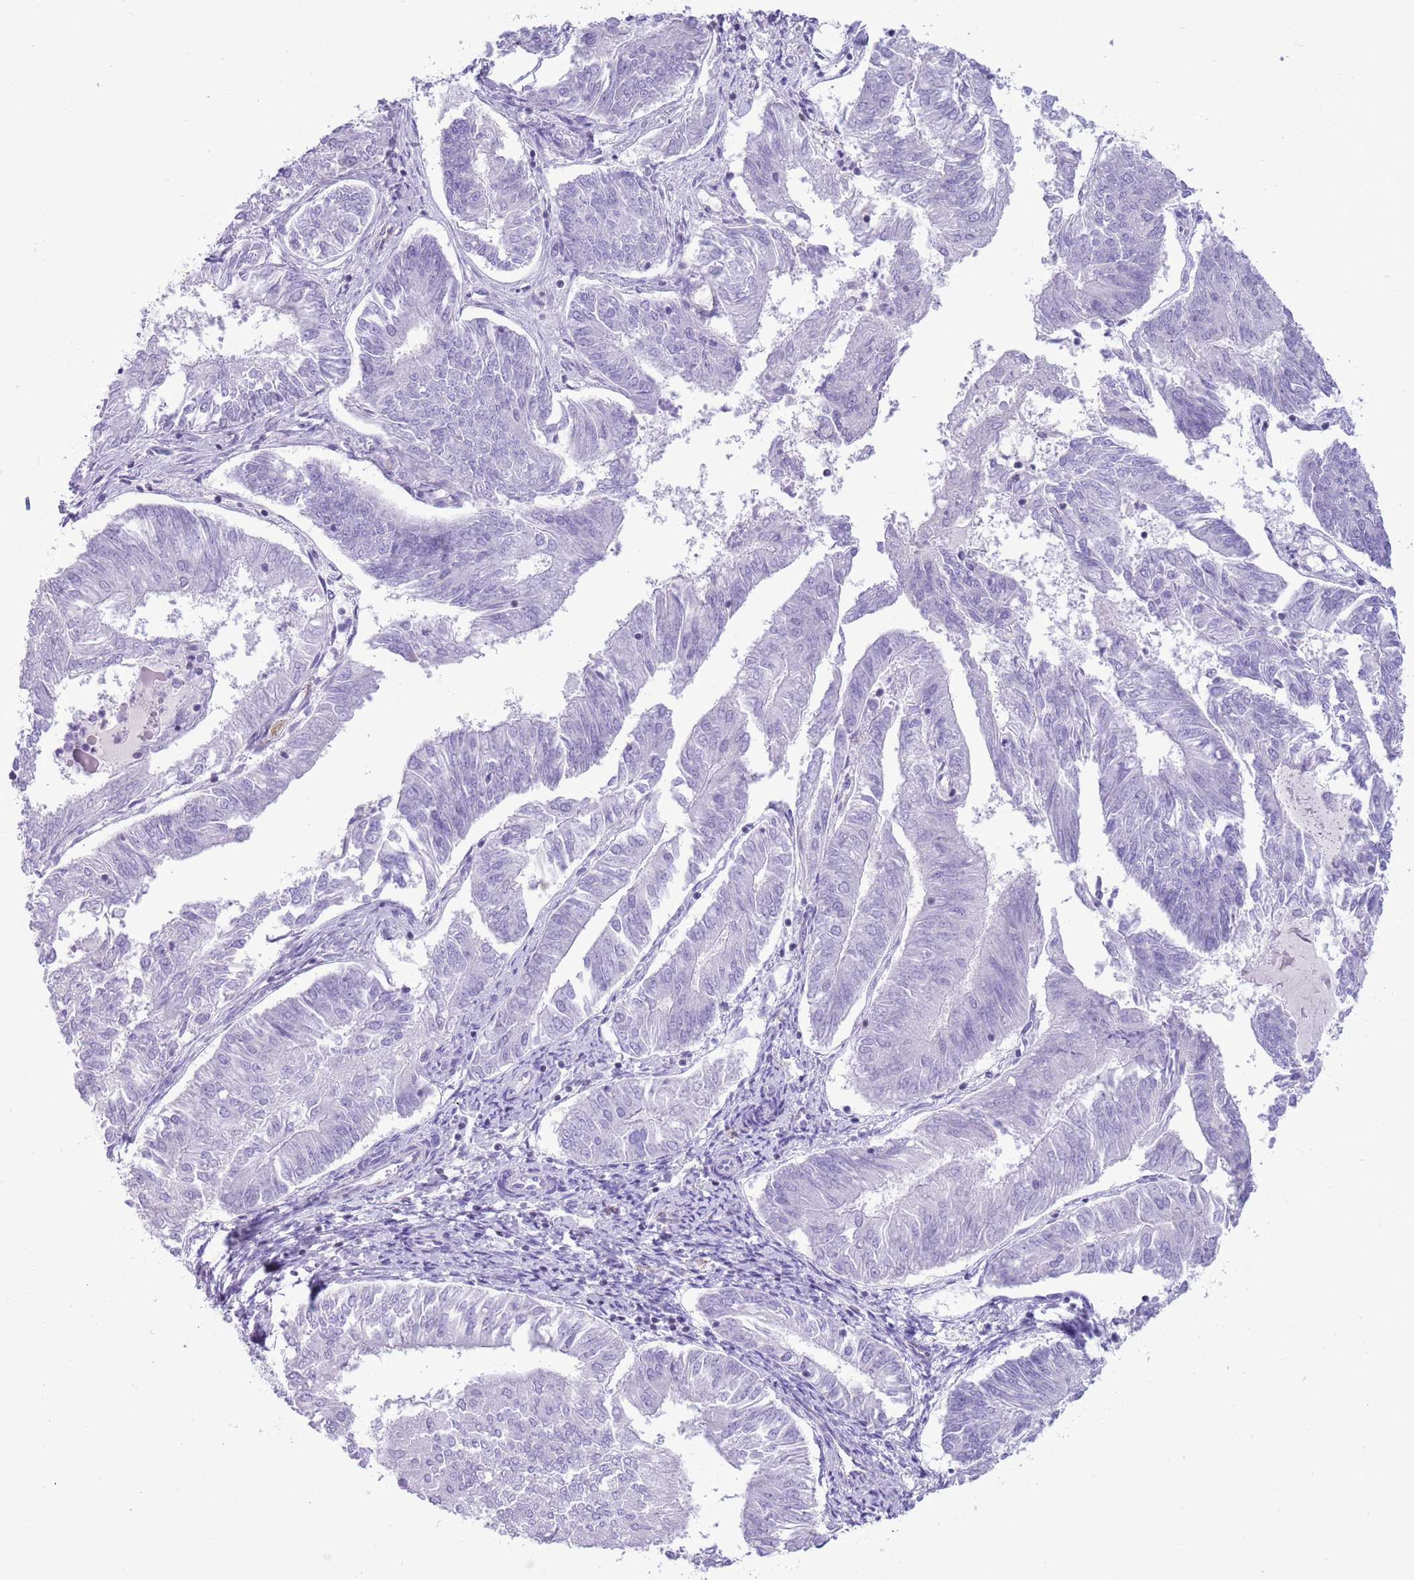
{"staining": {"intensity": "negative", "quantity": "none", "location": "none"}, "tissue": "endometrial cancer", "cell_type": "Tumor cells", "image_type": "cancer", "snomed": [{"axis": "morphology", "description": "Adenocarcinoma, NOS"}, {"axis": "topography", "description": "Endometrium"}], "caption": "The histopathology image shows no significant expression in tumor cells of endometrial adenocarcinoma.", "gene": "BCL11B", "patient": {"sex": "female", "age": 58}}